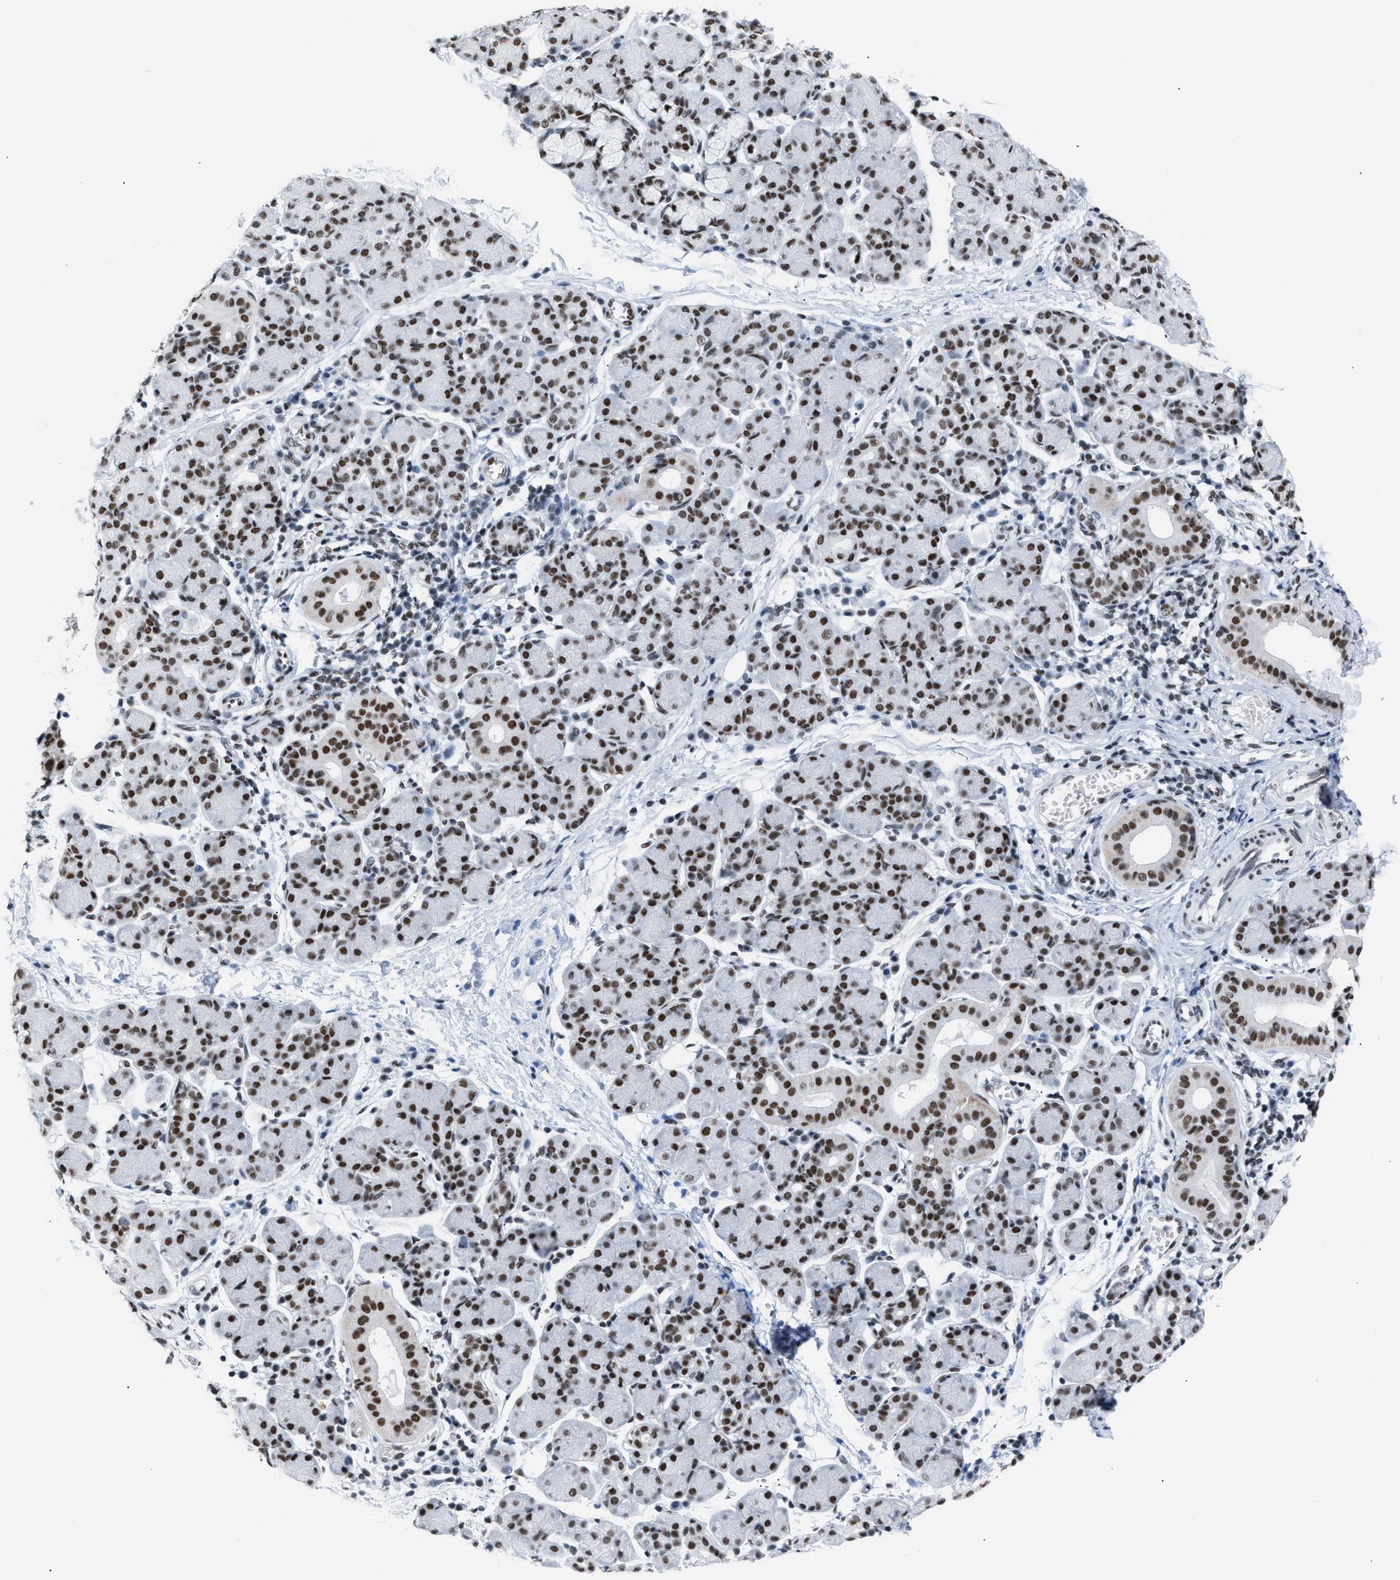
{"staining": {"intensity": "moderate", "quantity": ">75%", "location": "nuclear"}, "tissue": "salivary gland", "cell_type": "Glandular cells", "image_type": "normal", "snomed": [{"axis": "morphology", "description": "Normal tissue, NOS"}, {"axis": "morphology", "description": "Inflammation, NOS"}, {"axis": "topography", "description": "Lymph node"}, {"axis": "topography", "description": "Salivary gland"}], "caption": "IHC of benign salivary gland demonstrates medium levels of moderate nuclear staining in approximately >75% of glandular cells. (brown staining indicates protein expression, while blue staining denotes nuclei).", "gene": "CCAR2", "patient": {"sex": "male", "age": 3}}